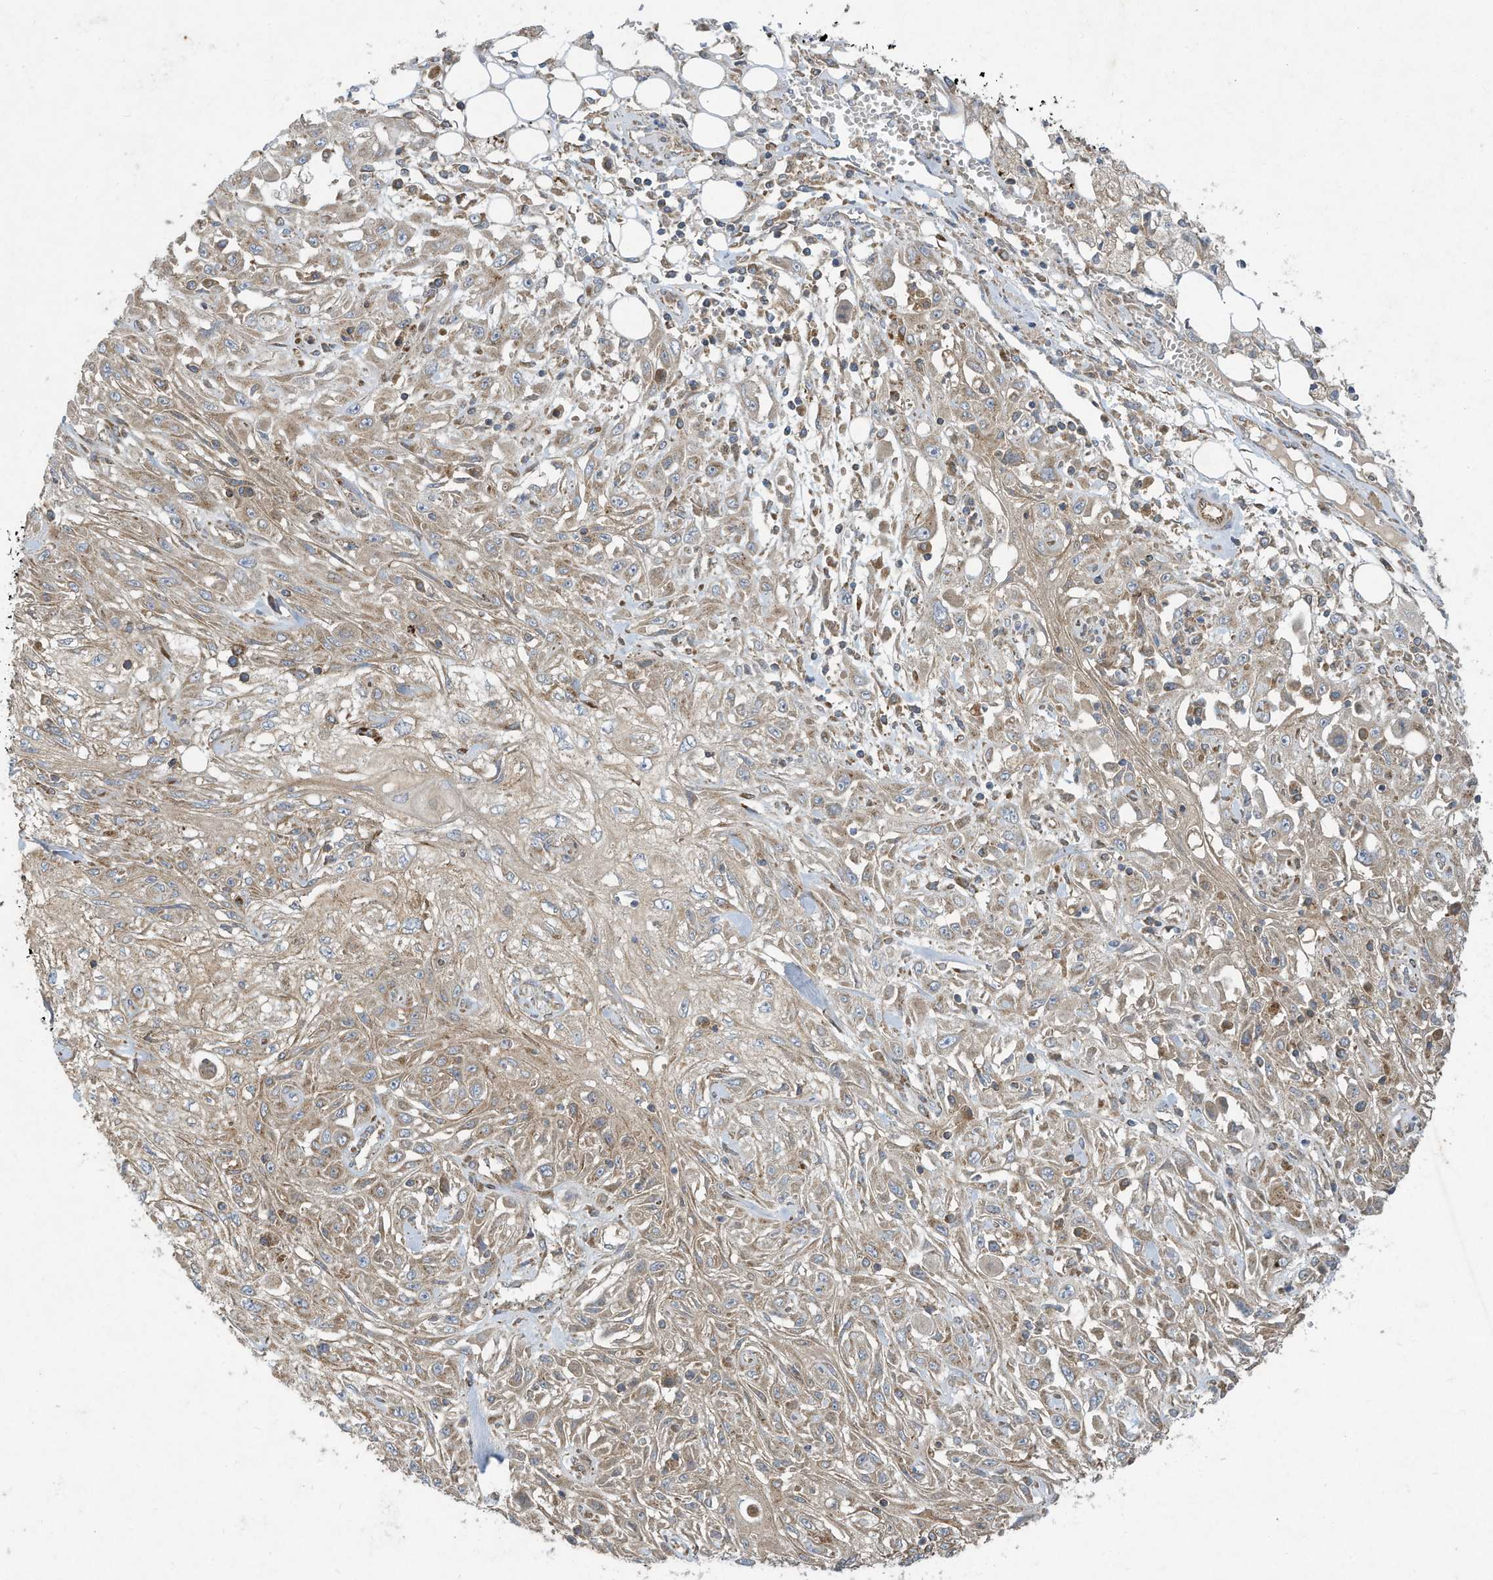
{"staining": {"intensity": "weak", "quantity": ">75%", "location": "cytoplasmic/membranous"}, "tissue": "skin cancer", "cell_type": "Tumor cells", "image_type": "cancer", "snomed": [{"axis": "morphology", "description": "Squamous cell carcinoma, NOS"}, {"axis": "morphology", "description": "Squamous cell carcinoma, metastatic, NOS"}, {"axis": "topography", "description": "Skin"}, {"axis": "topography", "description": "Lymph node"}], "caption": "Protein expression analysis of skin cancer displays weak cytoplasmic/membranous staining in about >75% of tumor cells.", "gene": "SYNJ2", "patient": {"sex": "male", "age": 75}}